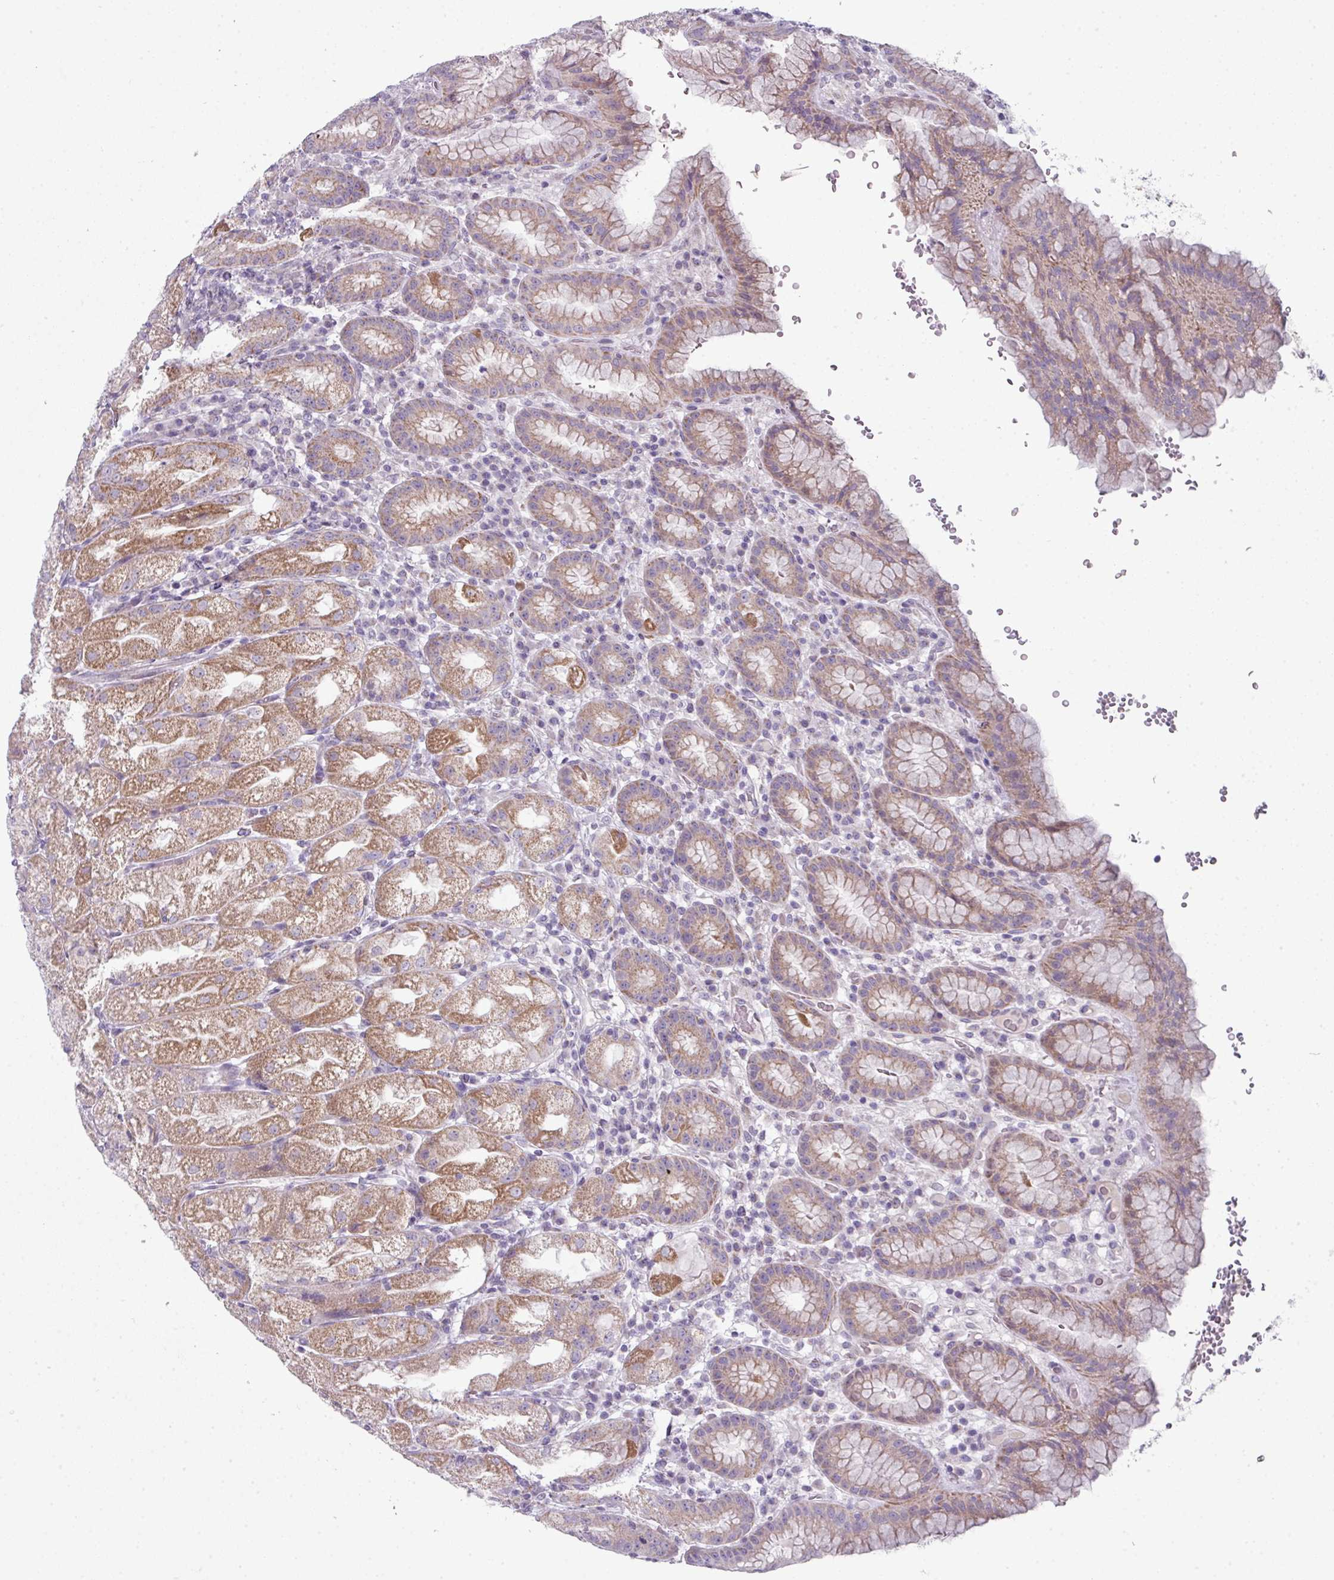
{"staining": {"intensity": "strong", "quantity": ">75%", "location": "cytoplasmic/membranous"}, "tissue": "stomach", "cell_type": "Glandular cells", "image_type": "normal", "snomed": [{"axis": "morphology", "description": "Normal tissue, NOS"}, {"axis": "topography", "description": "Stomach, upper"}], "caption": "A high-resolution micrograph shows IHC staining of benign stomach, which demonstrates strong cytoplasmic/membranous staining in about >75% of glandular cells.", "gene": "ZNF615", "patient": {"sex": "male", "age": 52}}